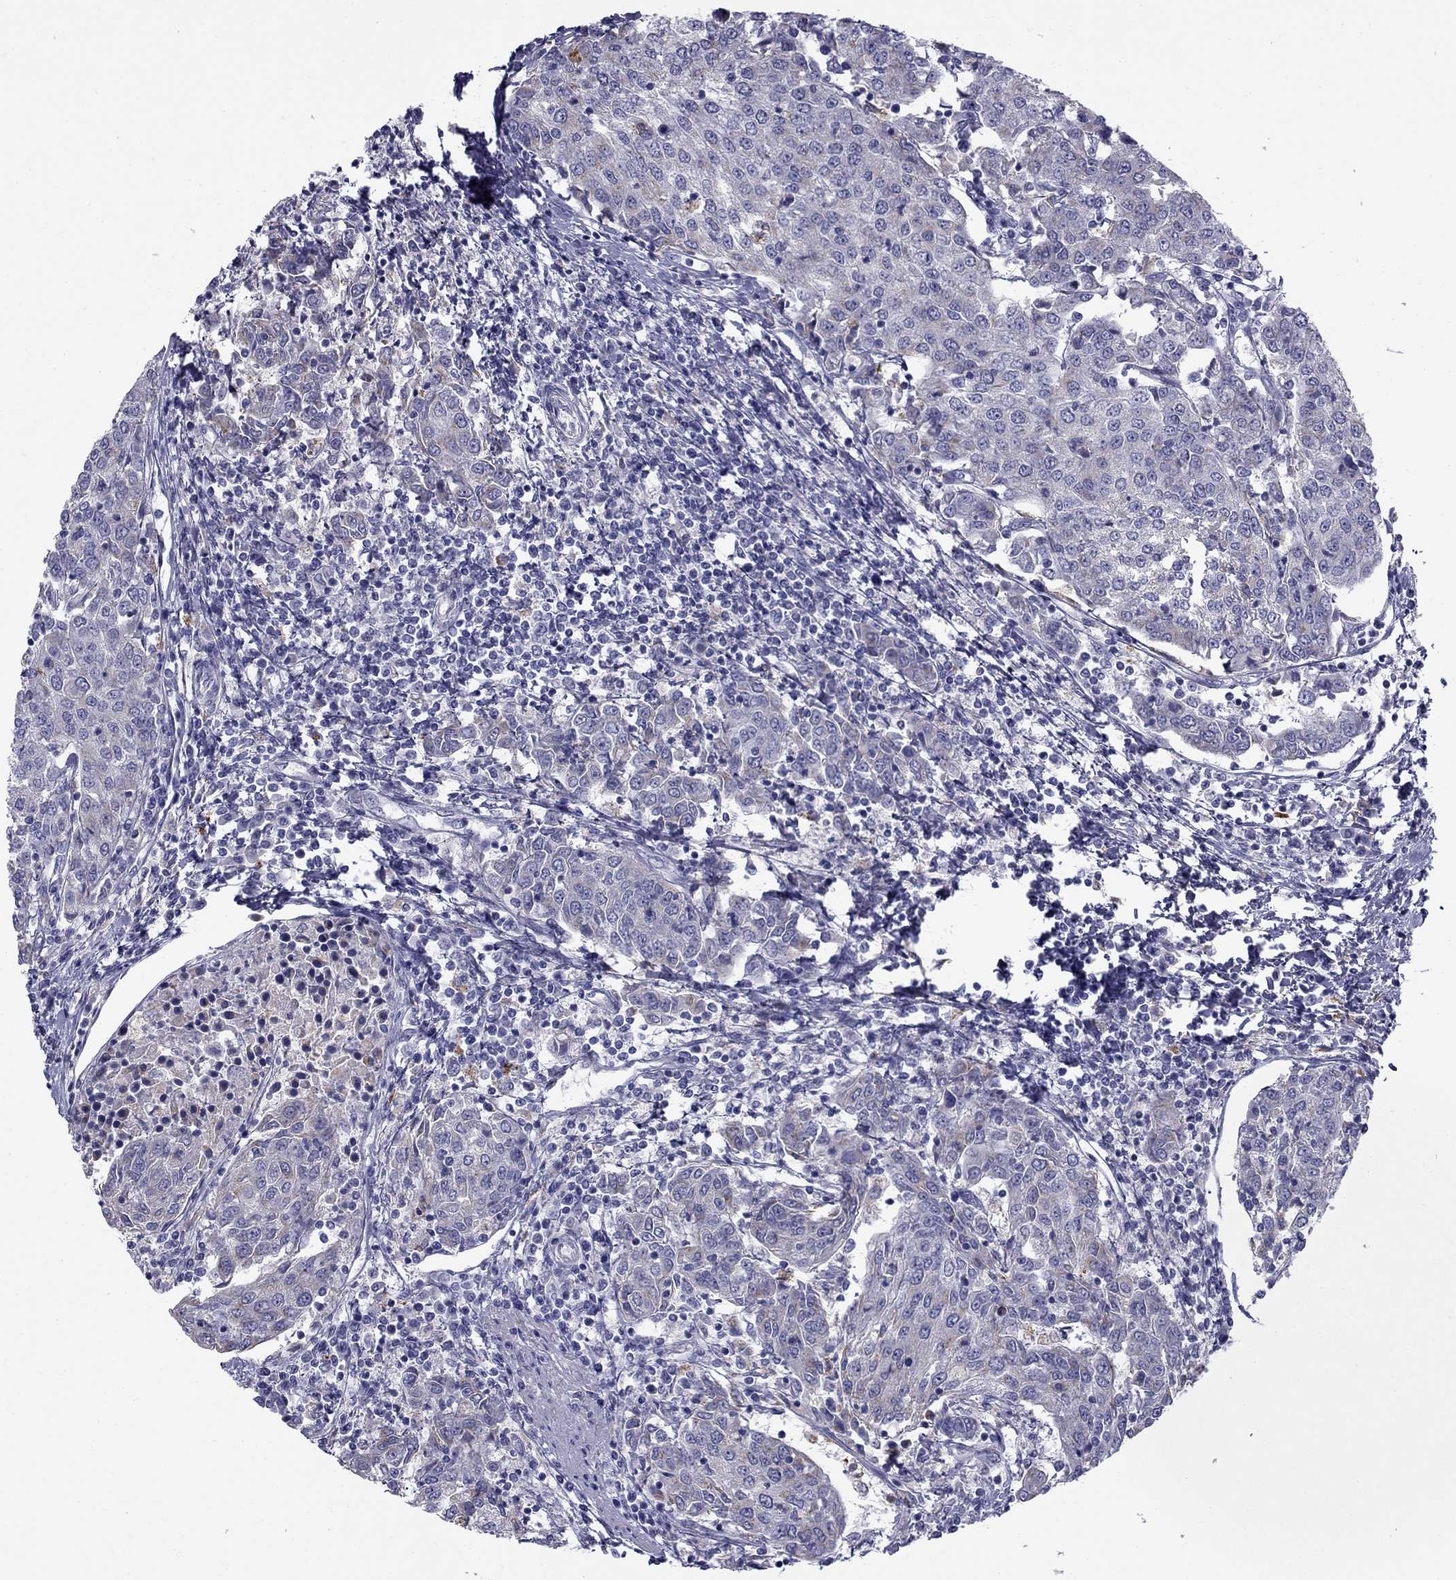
{"staining": {"intensity": "weak", "quantity": "<25%", "location": "cytoplasmic/membranous"}, "tissue": "urothelial cancer", "cell_type": "Tumor cells", "image_type": "cancer", "snomed": [{"axis": "morphology", "description": "Urothelial carcinoma, High grade"}, {"axis": "topography", "description": "Urinary bladder"}], "caption": "A micrograph of human high-grade urothelial carcinoma is negative for staining in tumor cells.", "gene": "CLPSL2", "patient": {"sex": "female", "age": 85}}